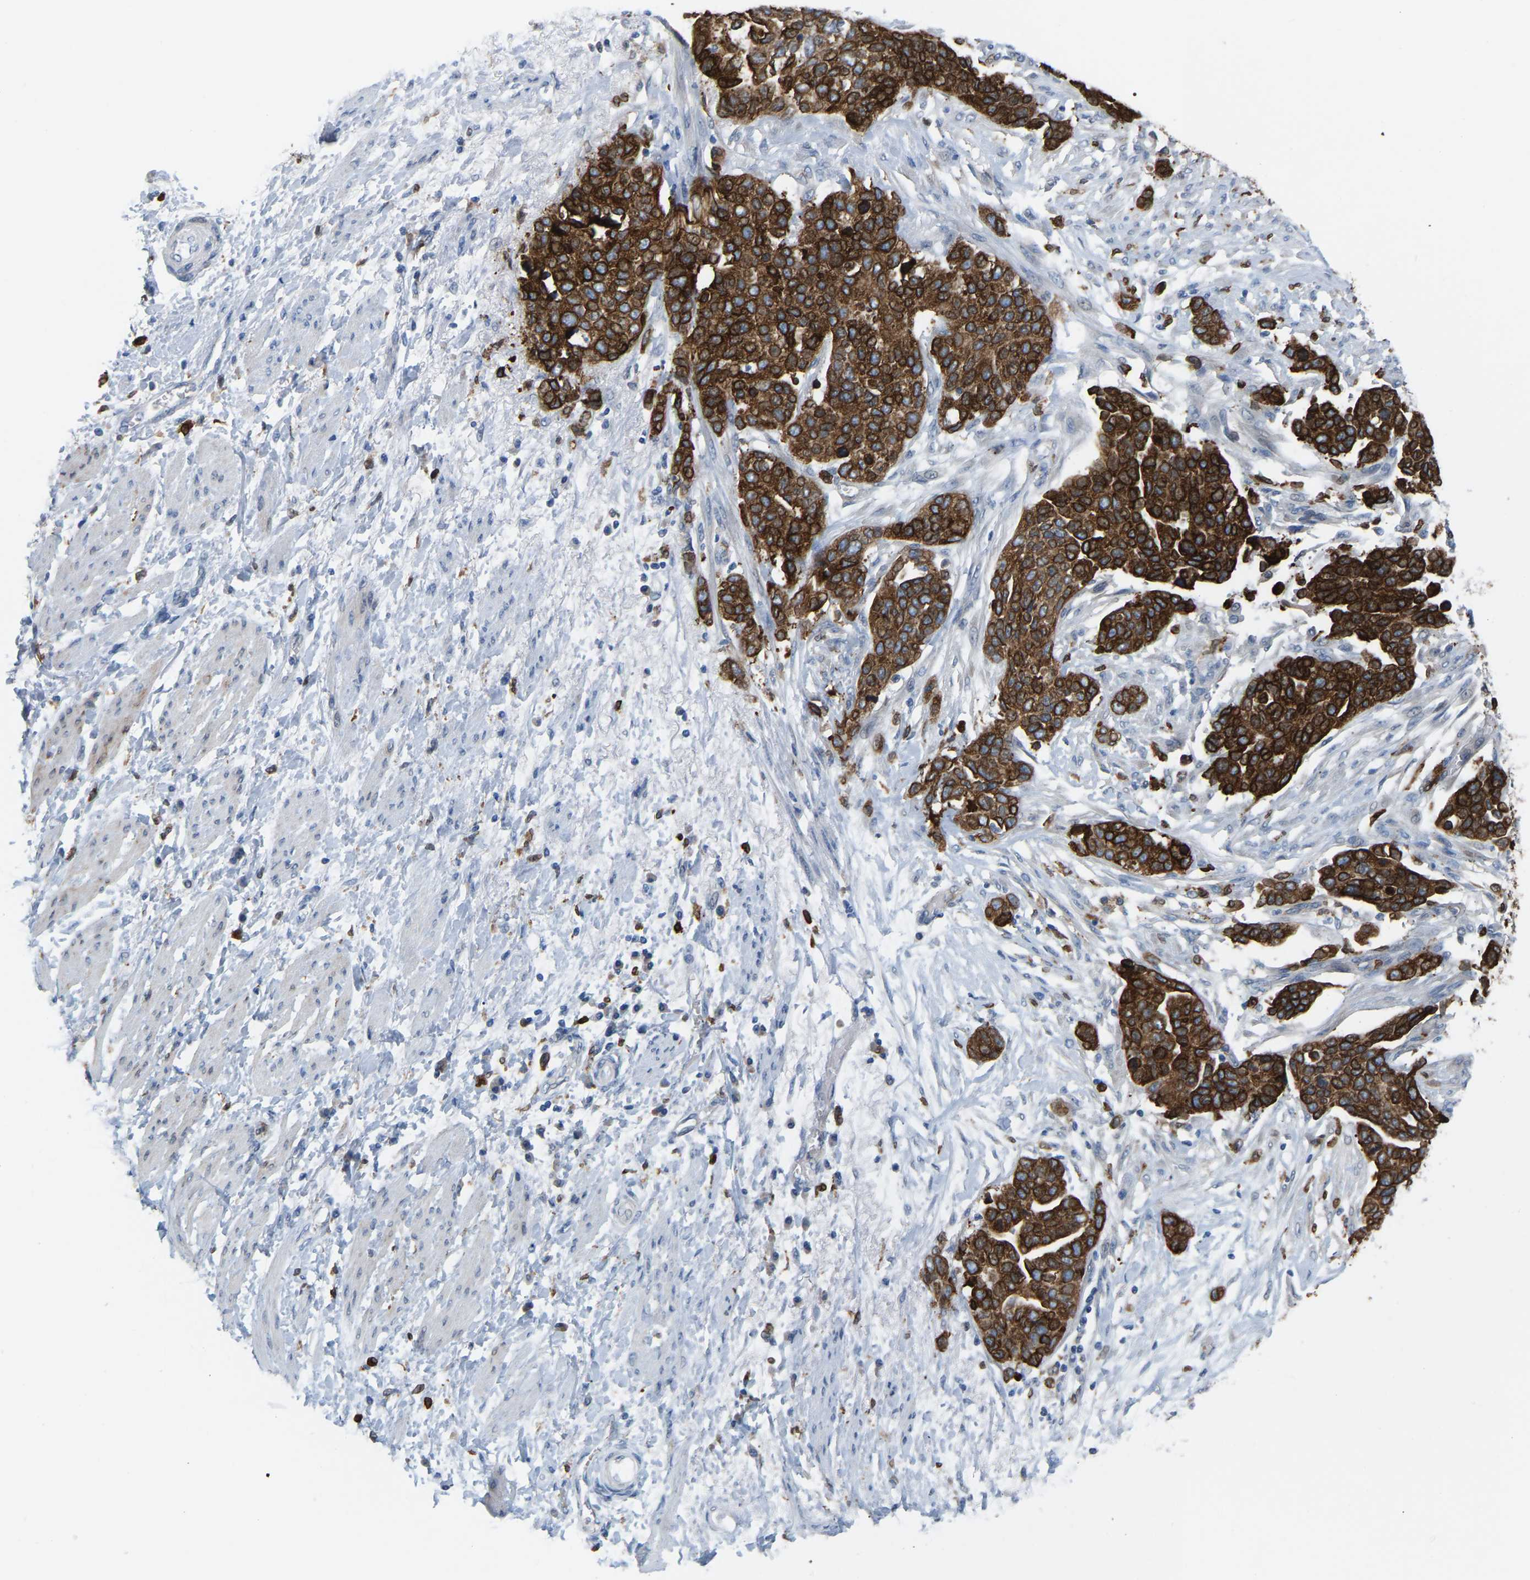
{"staining": {"intensity": "strong", "quantity": ">75%", "location": "cytoplasmic/membranous"}, "tissue": "ovarian cancer", "cell_type": "Tumor cells", "image_type": "cancer", "snomed": [{"axis": "morphology", "description": "Cystadenocarcinoma, serous, NOS"}, {"axis": "topography", "description": "Ovary"}], "caption": "Tumor cells reveal high levels of strong cytoplasmic/membranous expression in approximately >75% of cells in ovarian serous cystadenocarcinoma.", "gene": "PTGS1", "patient": {"sex": "female", "age": 44}}